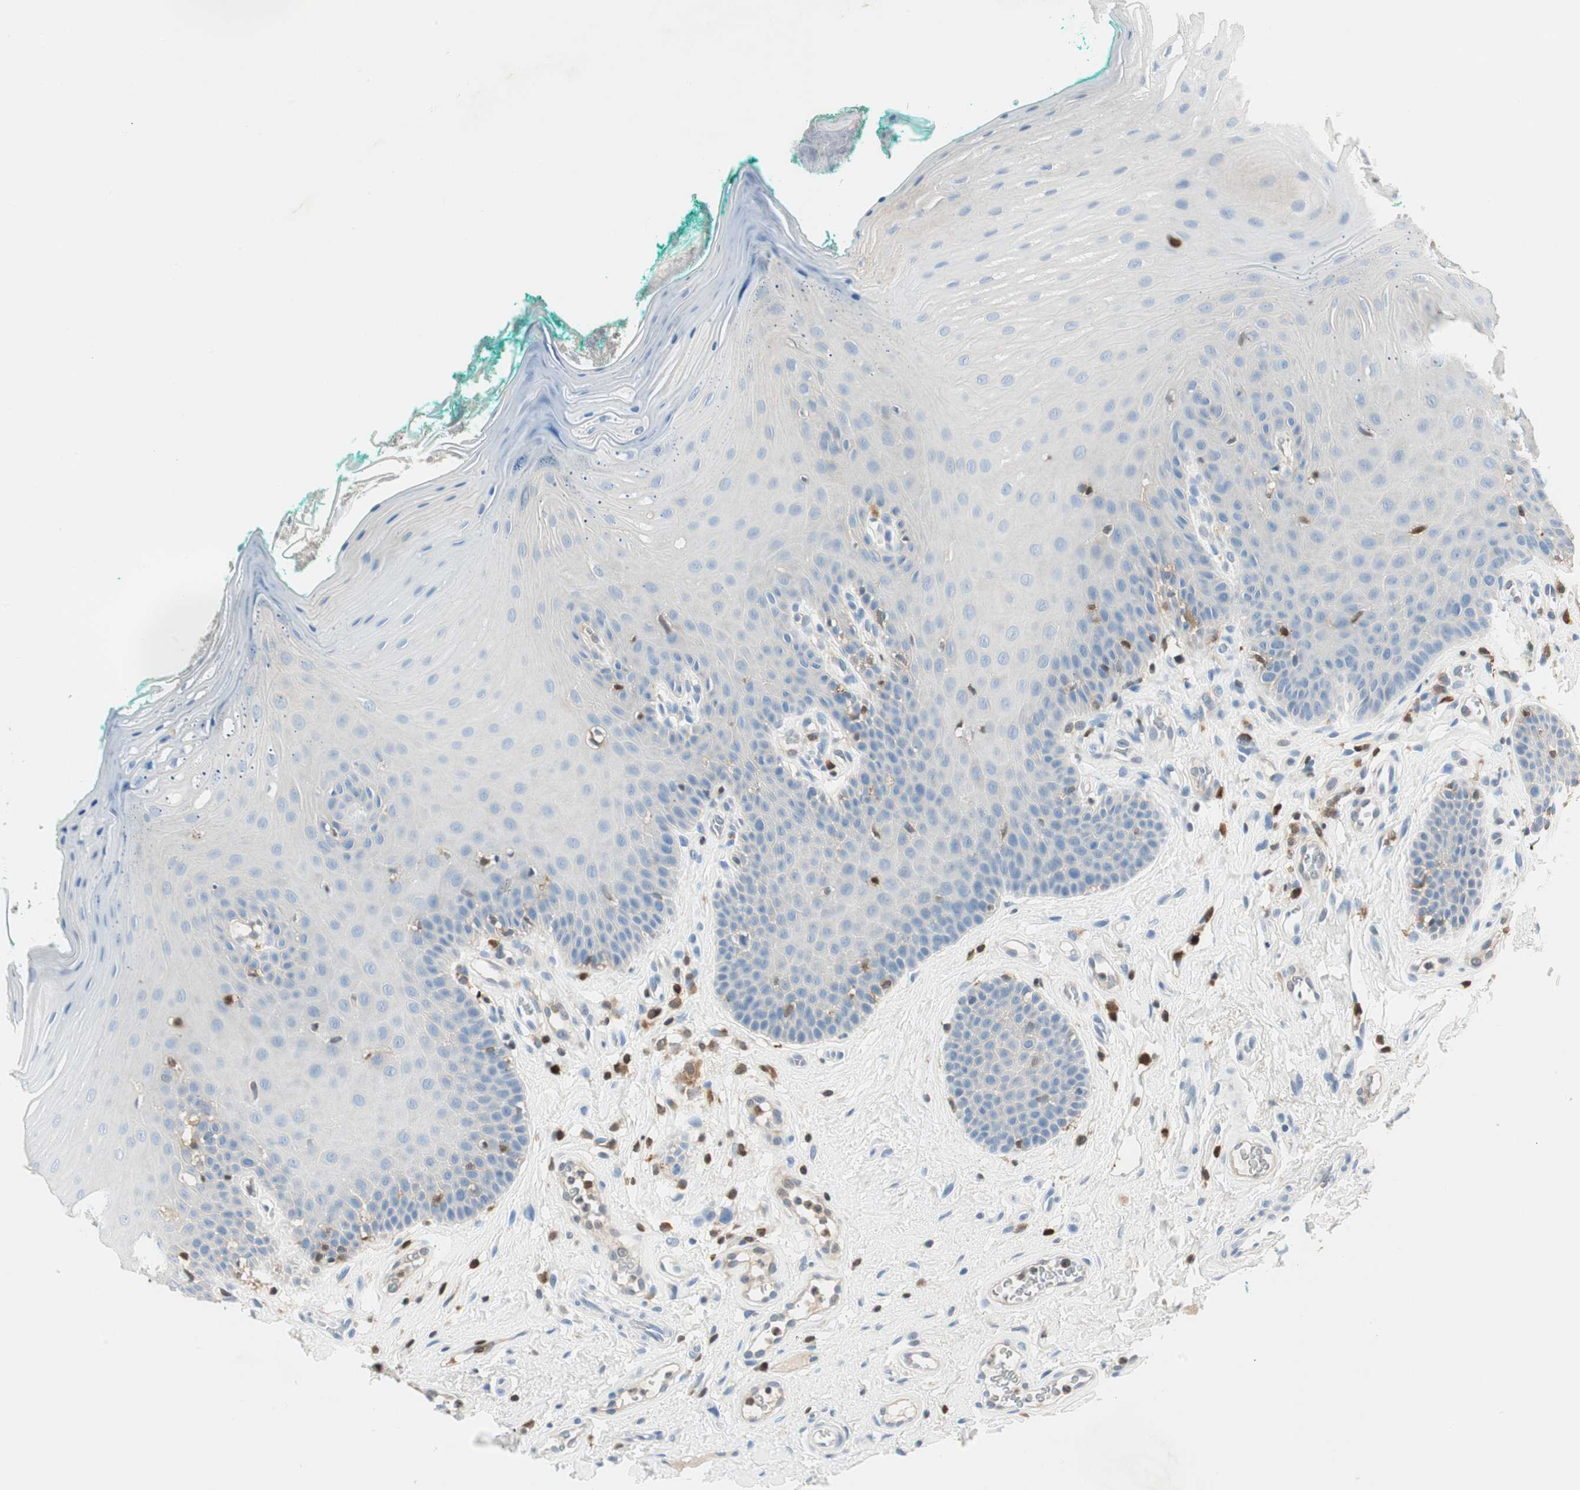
{"staining": {"intensity": "weak", "quantity": "<25%", "location": "cytoplasmic/membranous"}, "tissue": "oral mucosa", "cell_type": "Squamous epithelial cells", "image_type": "normal", "snomed": [{"axis": "morphology", "description": "Normal tissue, NOS"}, {"axis": "topography", "description": "Skeletal muscle"}, {"axis": "topography", "description": "Oral tissue"}], "caption": "High power microscopy photomicrograph of an immunohistochemistry (IHC) image of benign oral mucosa, revealing no significant staining in squamous epithelial cells. (DAB immunohistochemistry with hematoxylin counter stain).", "gene": "COTL1", "patient": {"sex": "male", "age": 58}}